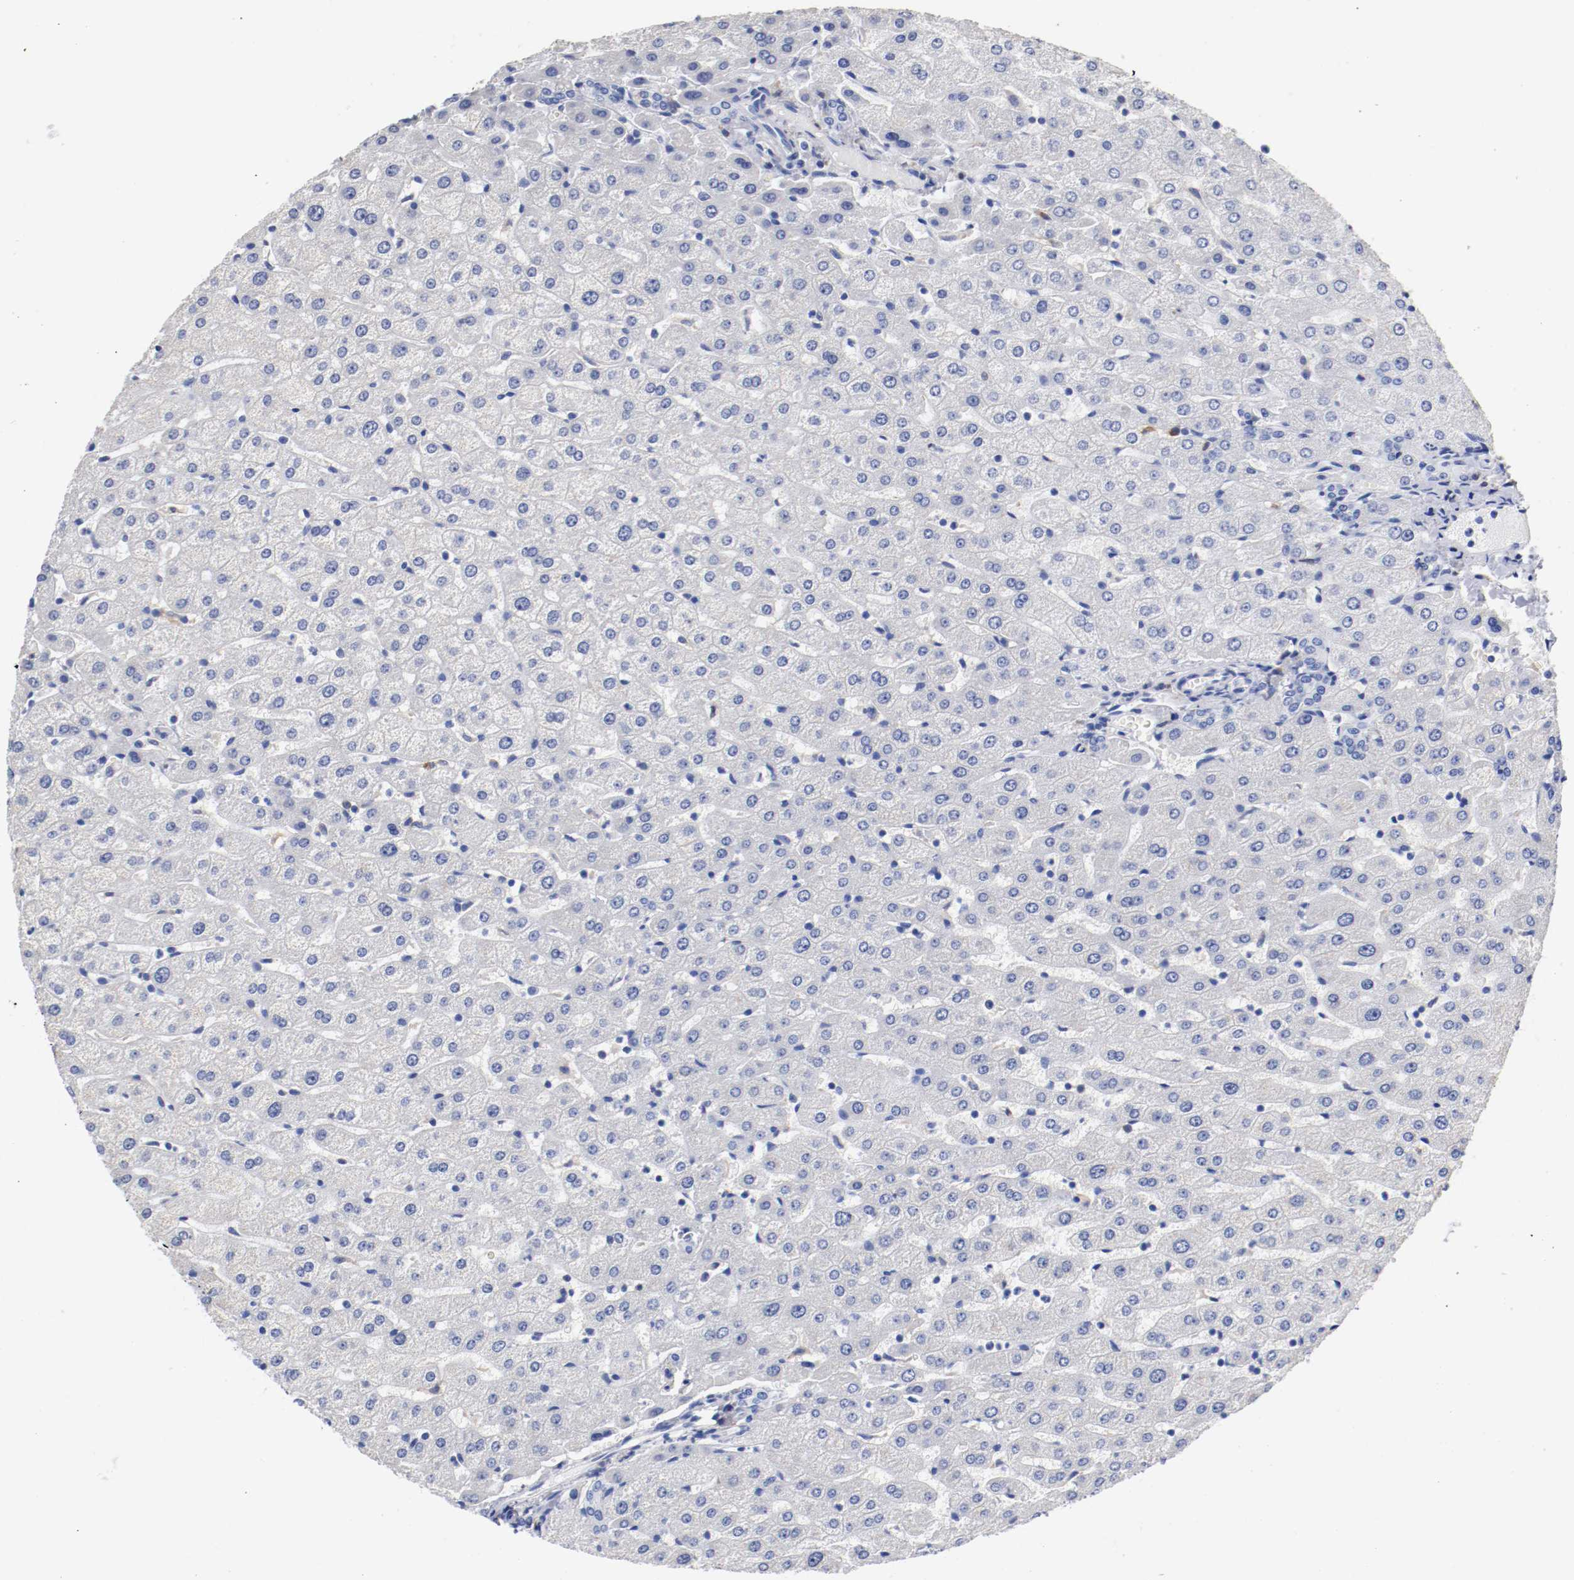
{"staining": {"intensity": "negative", "quantity": "none", "location": "none"}, "tissue": "liver", "cell_type": "Cholangiocytes", "image_type": "normal", "snomed": [{"axis": "morphology", "description": "Normal tissue, NOS"}, {"axis": "morphology", "description": "Fibrosis, NOS"}, {"axis": "topography", "description": "Liver"}], "caption": "An immunohistochemistry micrograph of benign liver is shown. There is no staining in cholangiocytes of liver. (Immunohistochemistry (ihc), brightfield microscopy, high magnification).", "gene": "FGFBP1", "patient": {"sex": "female", "age": 29}}